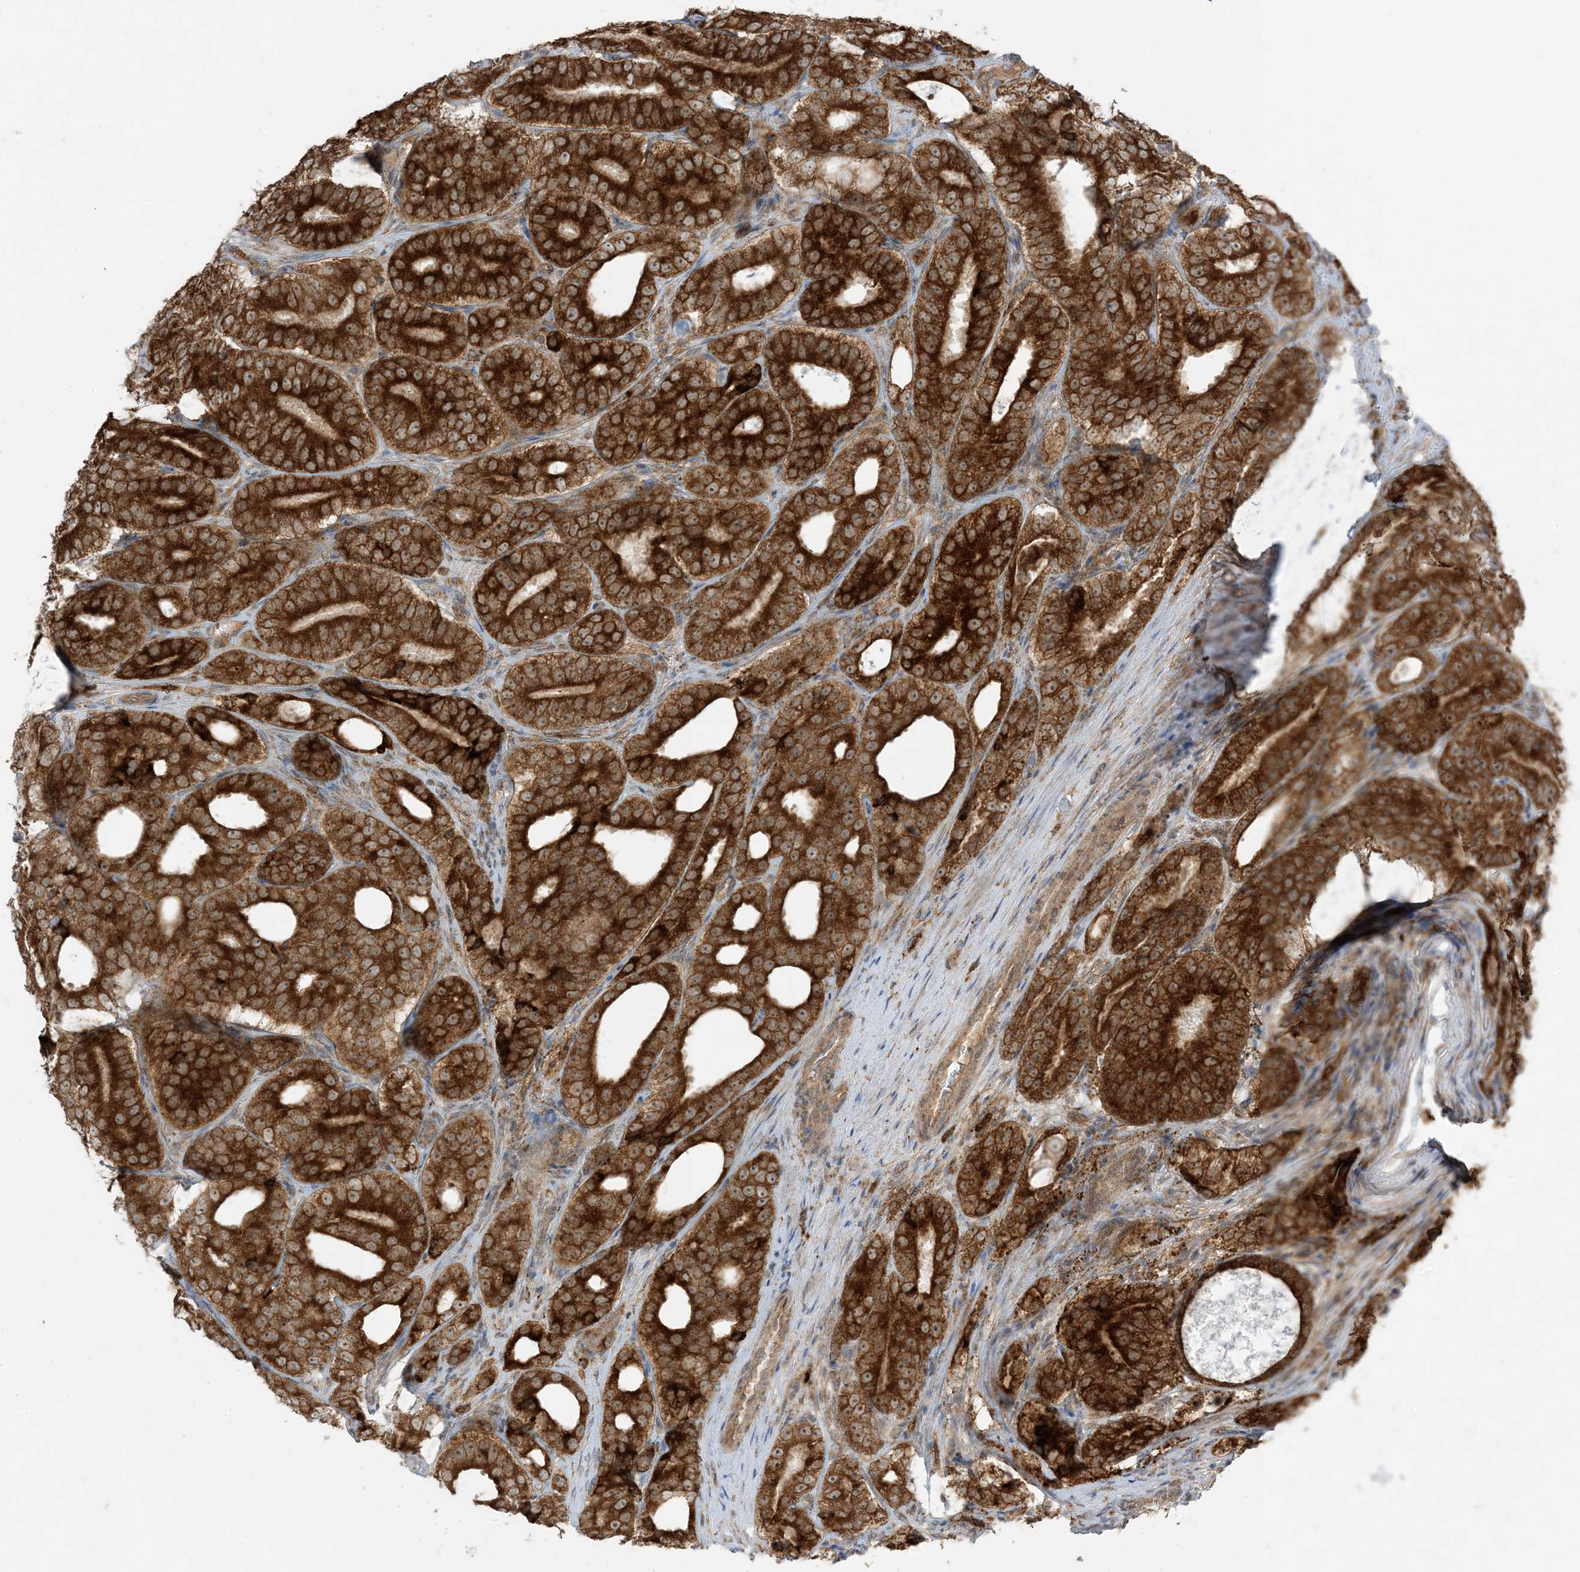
{"staining": {"intensity": "strong", "quantity": ">75%", "location": "cytoplasmic/membranous"}, "tissue": "prostate cancer", "cell_type": "Tumor cells", "image_type": "cancer", "snomed": [{"axis": "morphology", "description": "Adenocarcinoma, High grade"}, {"axis": "topography", "description": "Prostate"}], "caption": "There is high levels of strong cytoplasmic/membranous positivity in tumor cells of prostate cancer (adenocarcinoma (high-grade)), as demonstrated by immunohistochemical staining (brown color).", "gene": "ODC1", "patient": {"sex": "male", "age": 56}}